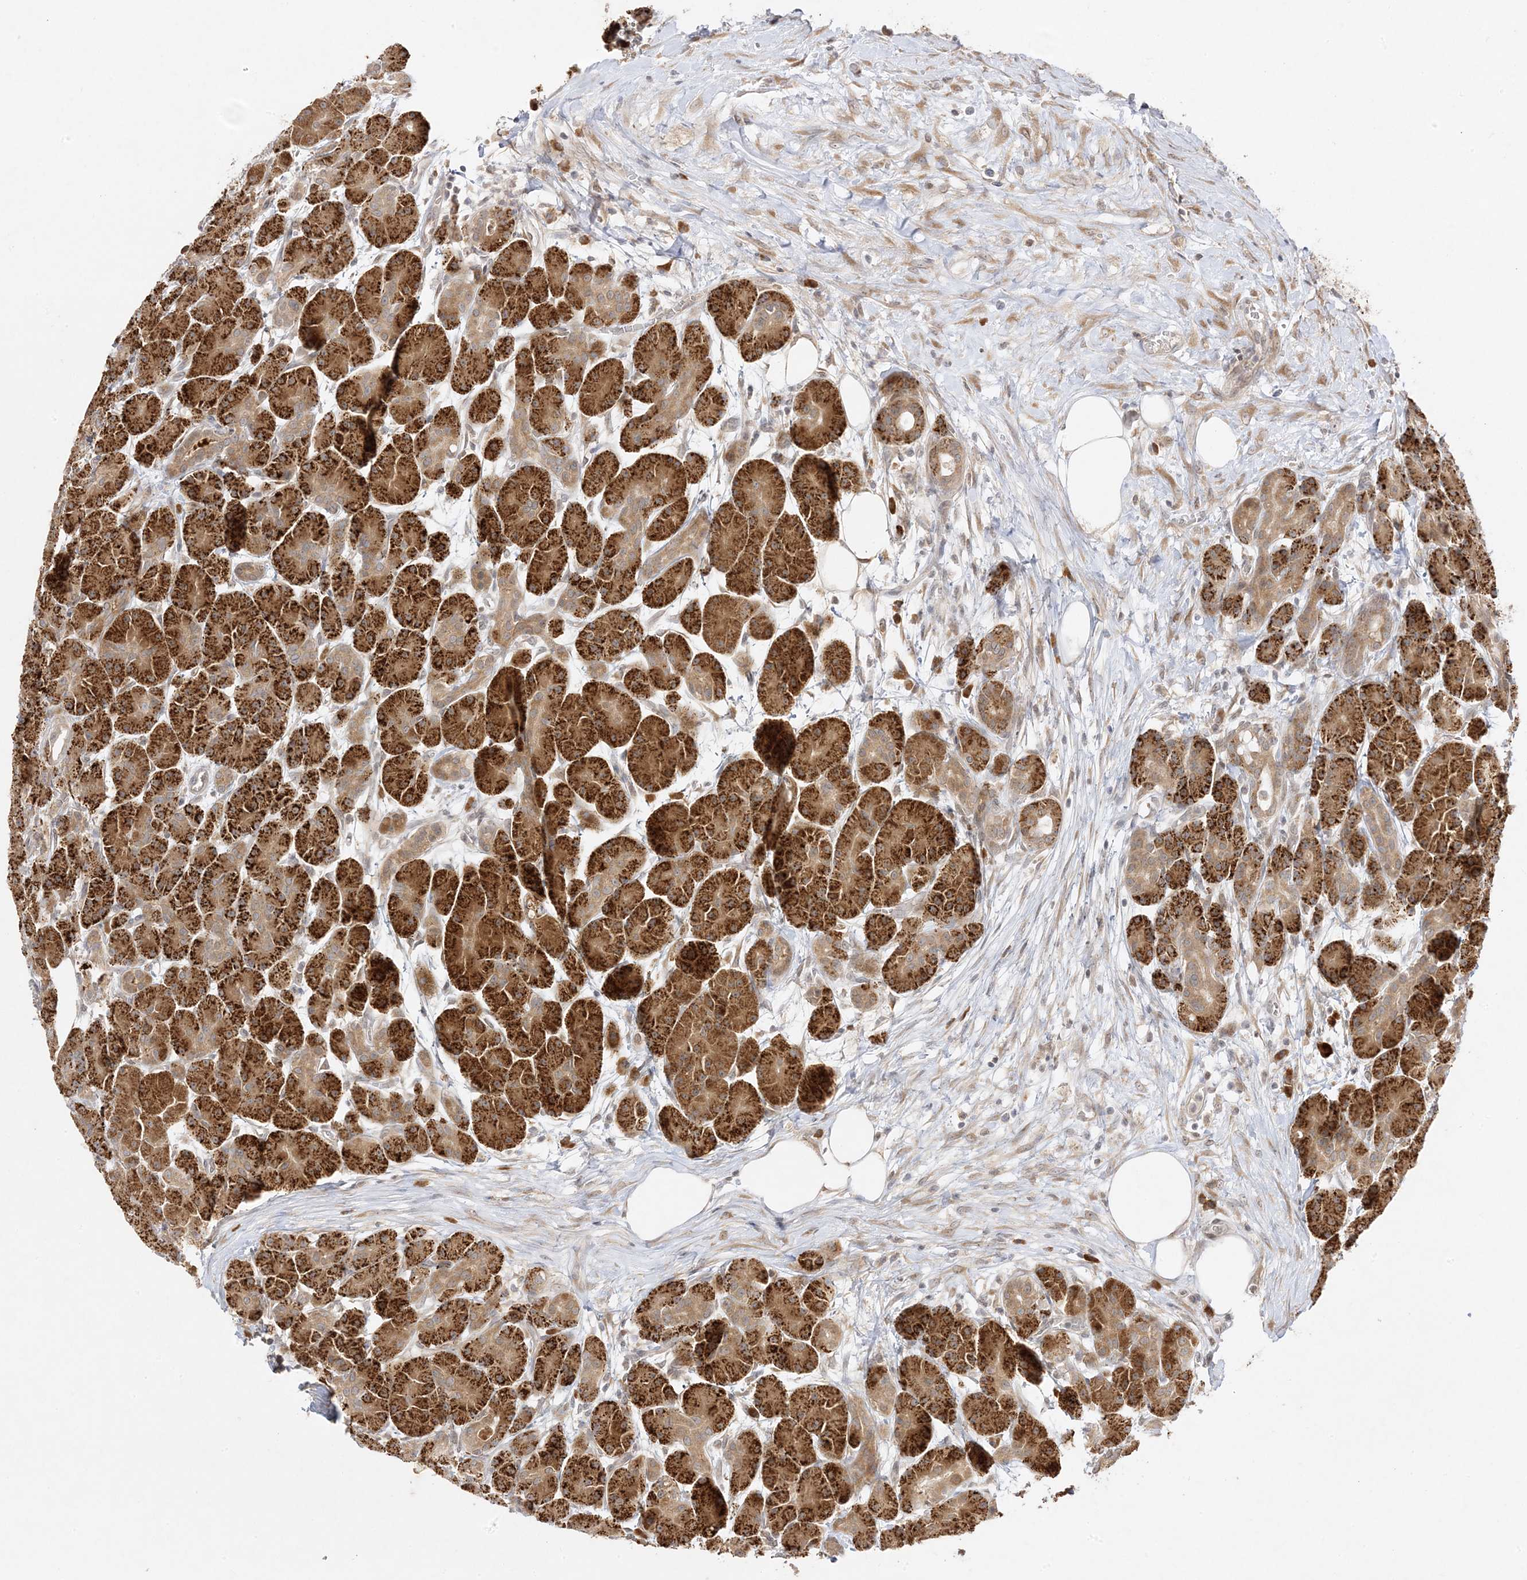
{"staining": {"intensity": "strong", "quantity": ">75%", "location": "cytoplasmic/membranous"}, "tissue": "pancreas", "cell_type": "Exocrine glandular cells", "image_type": "normal", "snomed": [{"axis": "morphology", "description": "Normal tissue, NOS"}, {"axis": "topography", "description": "Pancreas"}], "caption": "Strong cytoplasmic/membranous expression is seen in approximately >75% of exocrine glandular cells in benign pancreas. The staining was performed using DAB, with brown indicating positive protein expression. Nuclei are stained blue with hematoxylin.", "gene": "C2CD2", "patient": {"sex": "male", "age": 63}}